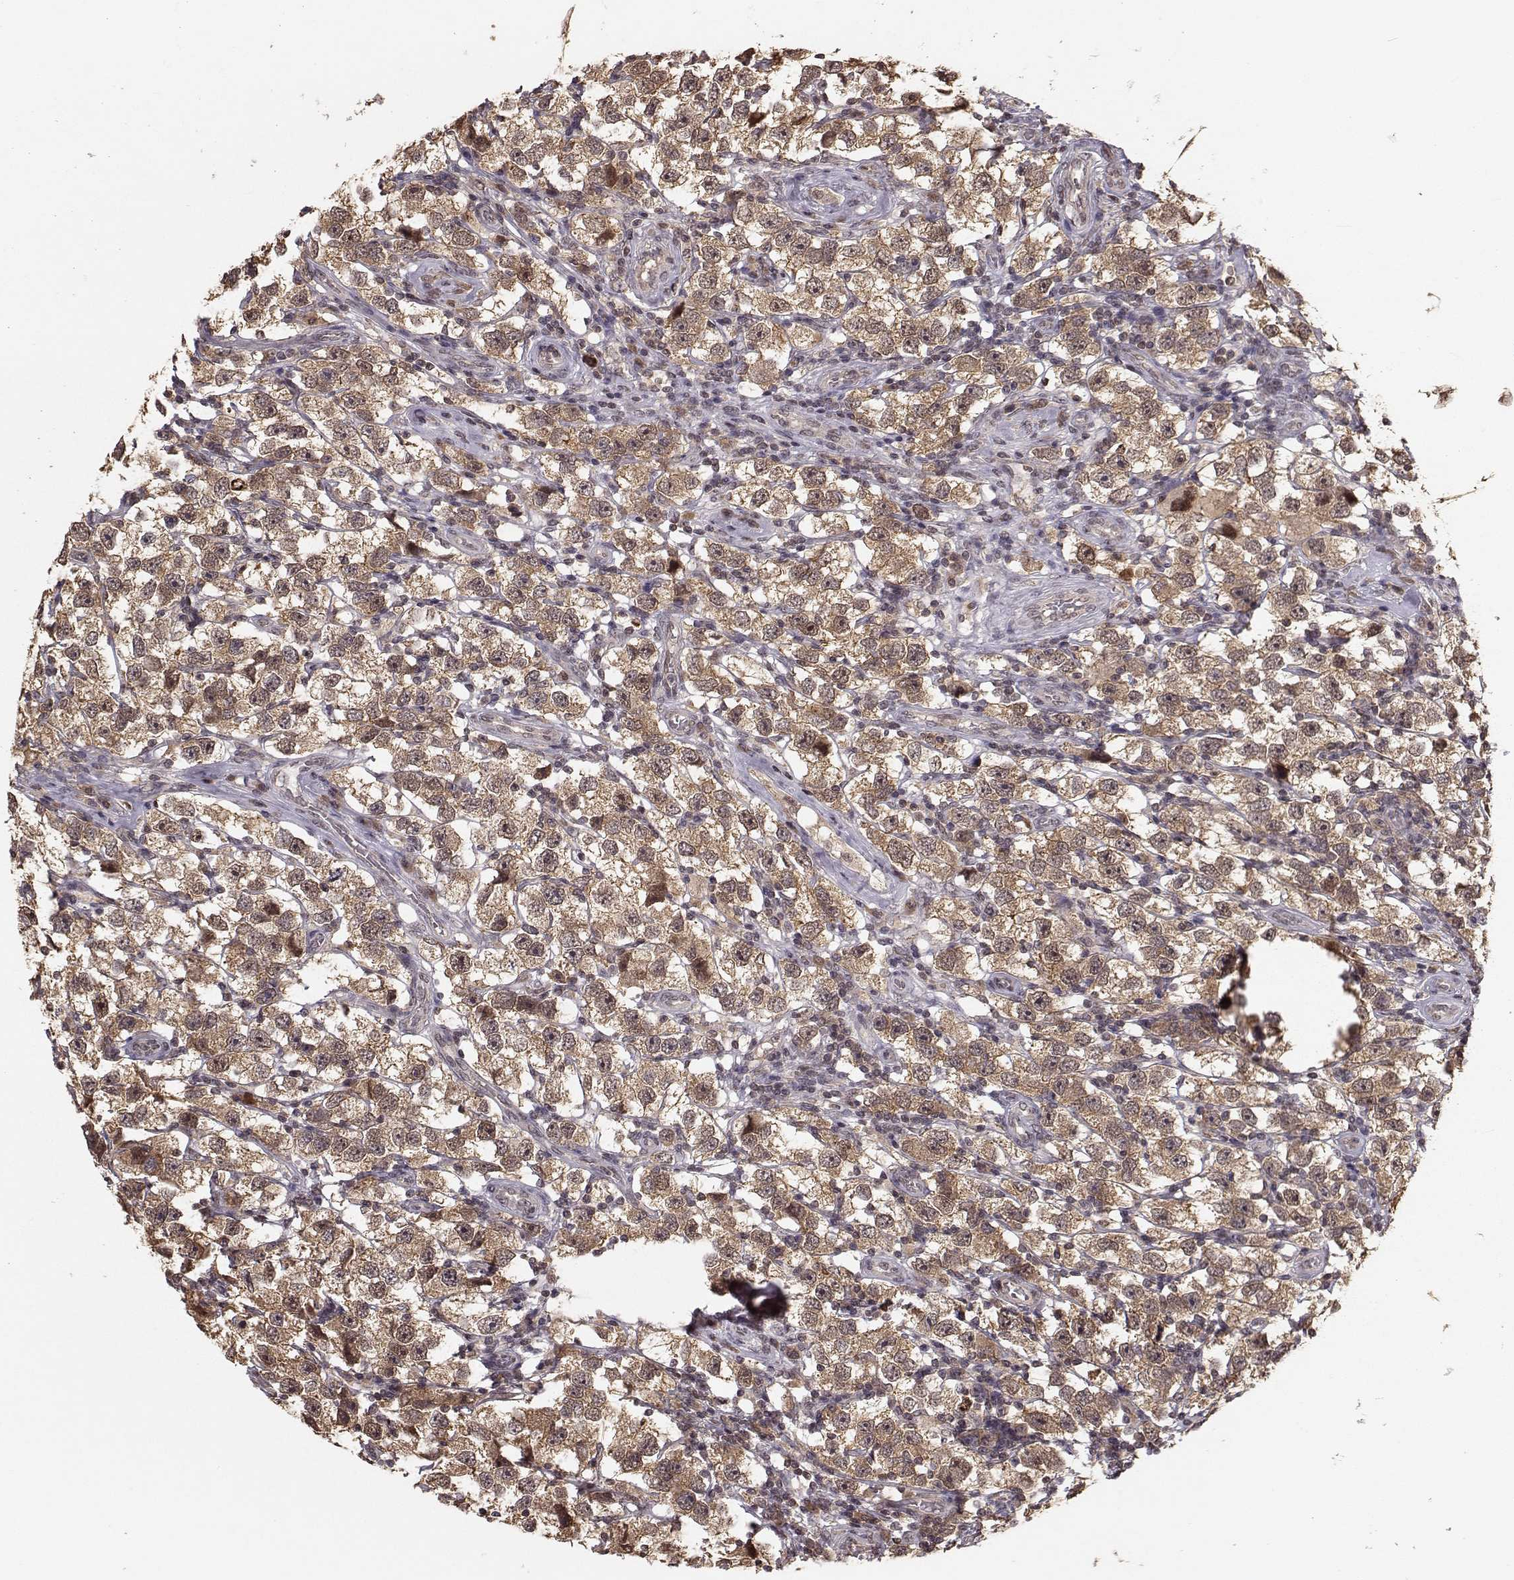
{"staining": {"intensity": "moderate", "quantity": ">75%", "location": "cytoplasmic/membranous"}, "tissue": "testis cancer", "cell_type": "Tumor cells", "image_type": "cancer", "snomed": [{"axis": "morphology", "description": "Seminoma, NOS"}, {"axis": "topography", "description": "Testis"}], "caption": "Testis cancer (seminoma) tissue demonstrates moderate cytoplasmic/membranous staining in about >75% of tumor cells, visualized by immunohistochemistry. The staining is performed using DAB brown chromogen to label protein expression. The nuclei are counter-stained blue using hematoxylin.", "gene": "PLEKHG3", "patient": {"sex": "male", "age": 26}}